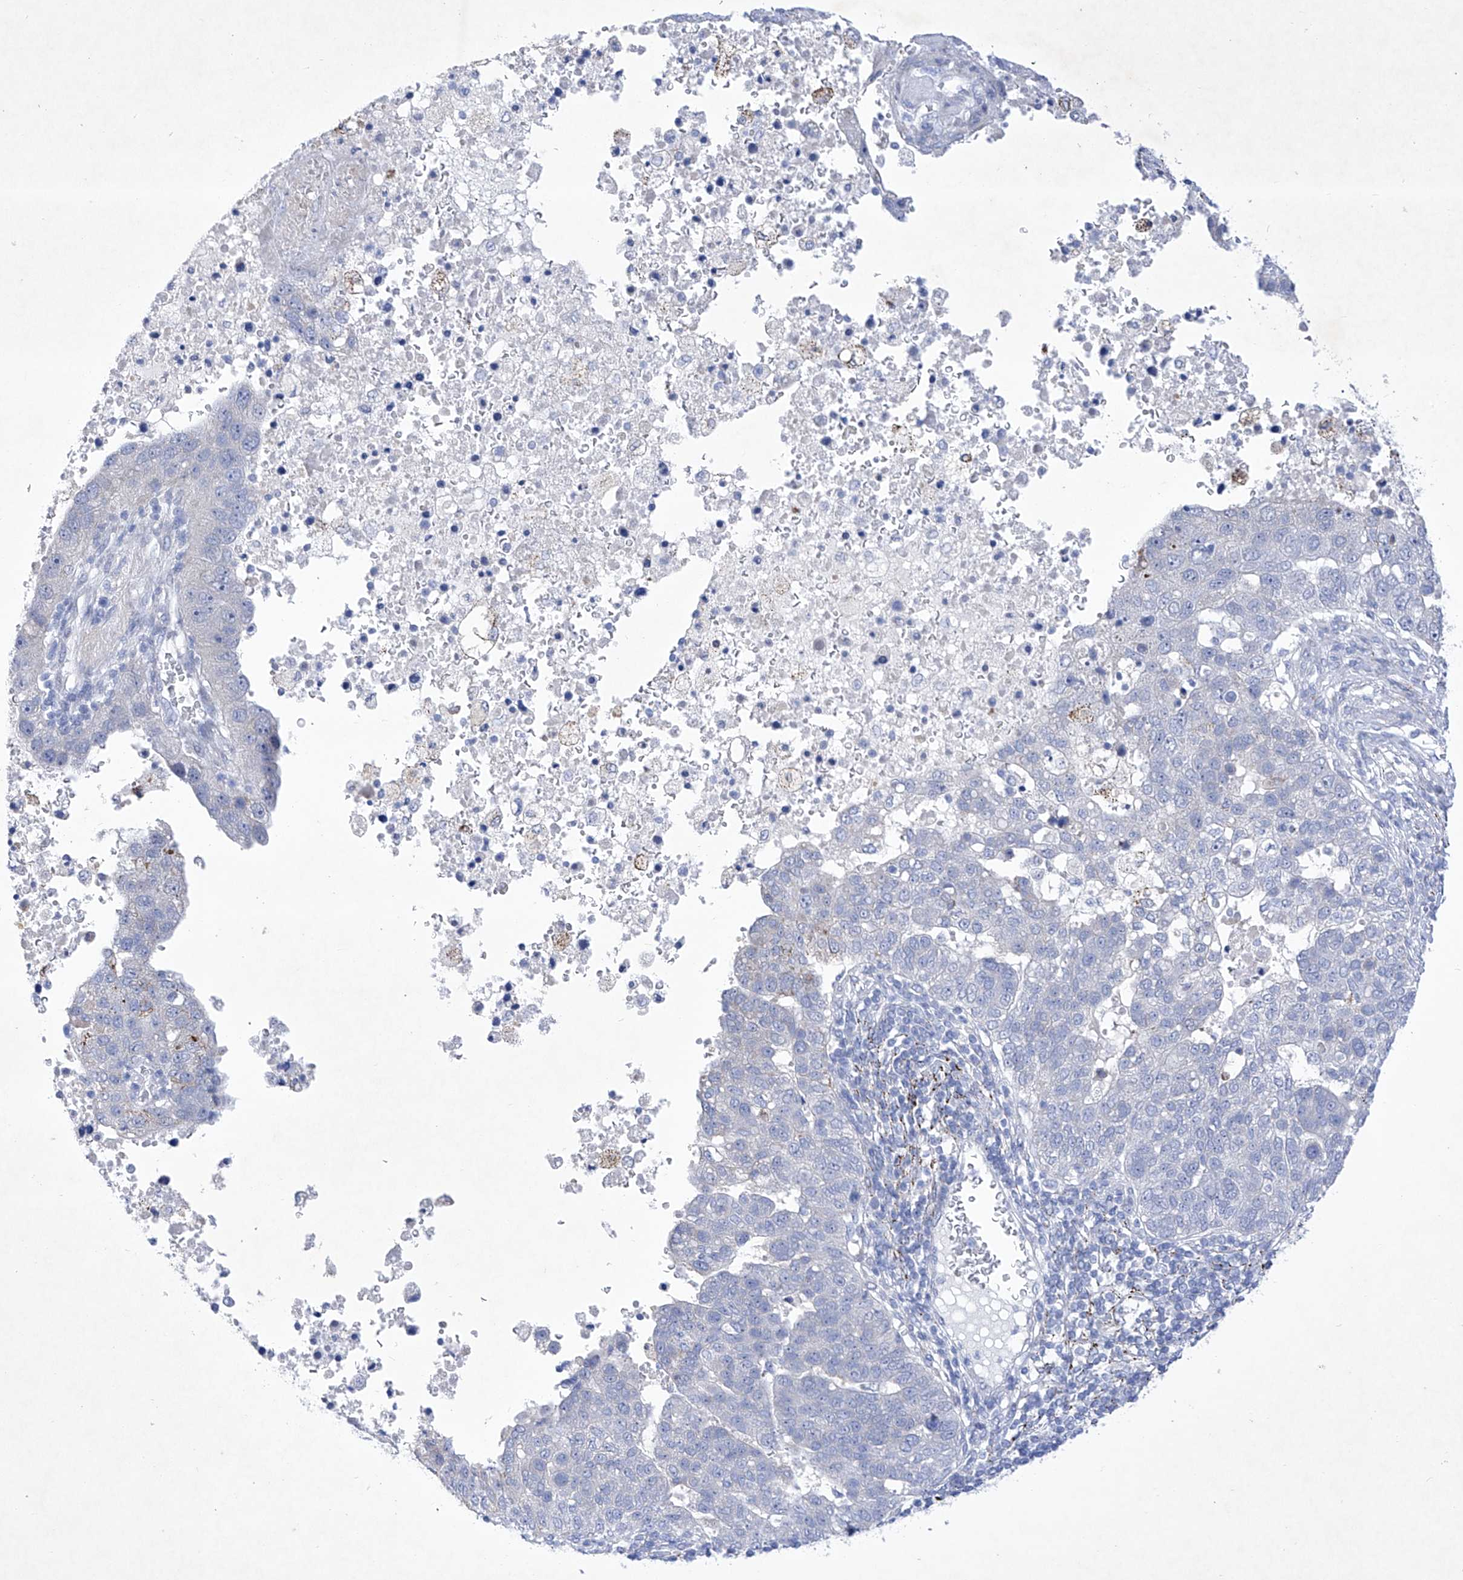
{"staining": {"intensity": "negative", "quantity": "none", "location": "none"}, "tissue": "pancreatic cancer", "cell_type": "Tumor cells", "image_type": "cancer", "snomed": [{"axis": "morphology", "description": "Adenocarcinoma, NOS"}, {"axis": "topography", "description": "Pancreas"}], "caption": "The image reveals no staining of tumor cells in pancreatic cancer. (Stains: DAB immunohistochemistry with hematoxylin counter stain, Microscopy: brightfield microscopy at high magnification).", "gene": "C1orf87", "patient": {"sex": "female", "age": 61}}